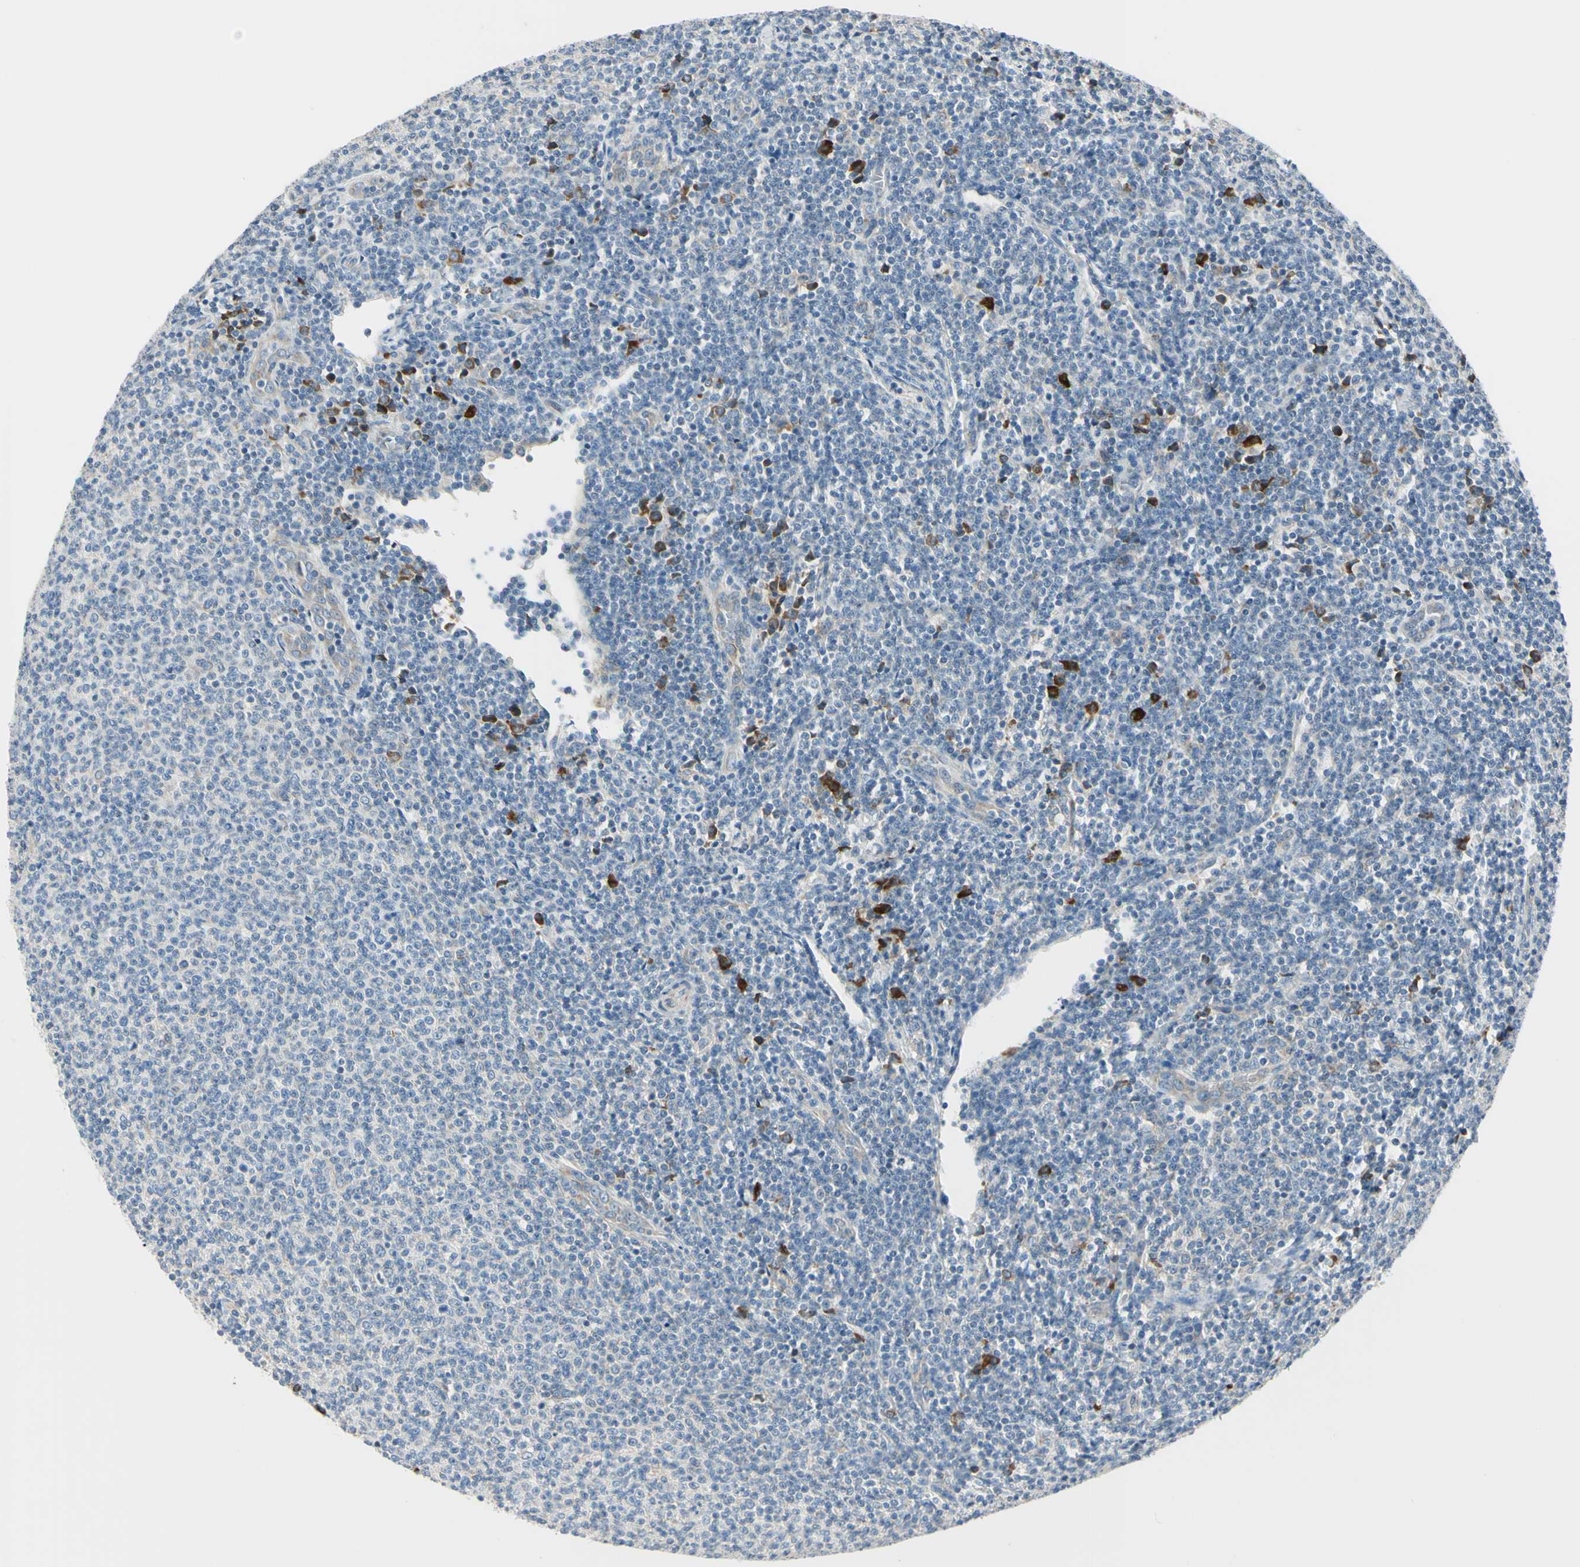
{"staining": {"intensity": "negative", "quantity": "none", "location": "none"}, "tissue": "lymphoma", "cell_type": "Tumor cells", "image_type": "cancer", "snomed": [{"axis": "morphology", "description": "Malignant lymphoma, non-Hodgkin's type, Low grade"}, {"axis": "topography", "description": "Lymph node"}], "caption": "DAB (3,3'-diaminobenzidine) immunohistochemical staining of low-grade malignant lymphoma, non-Hodgkin's type displays no significant expression in tumor cells. (Stains: DAB immunohistochemistry with hematoxylin counter stain, Microscopy: brightfield microscopy at high magnification).", "gene": "SELENOS", "patient": {"sex": "male", "age": 66}}